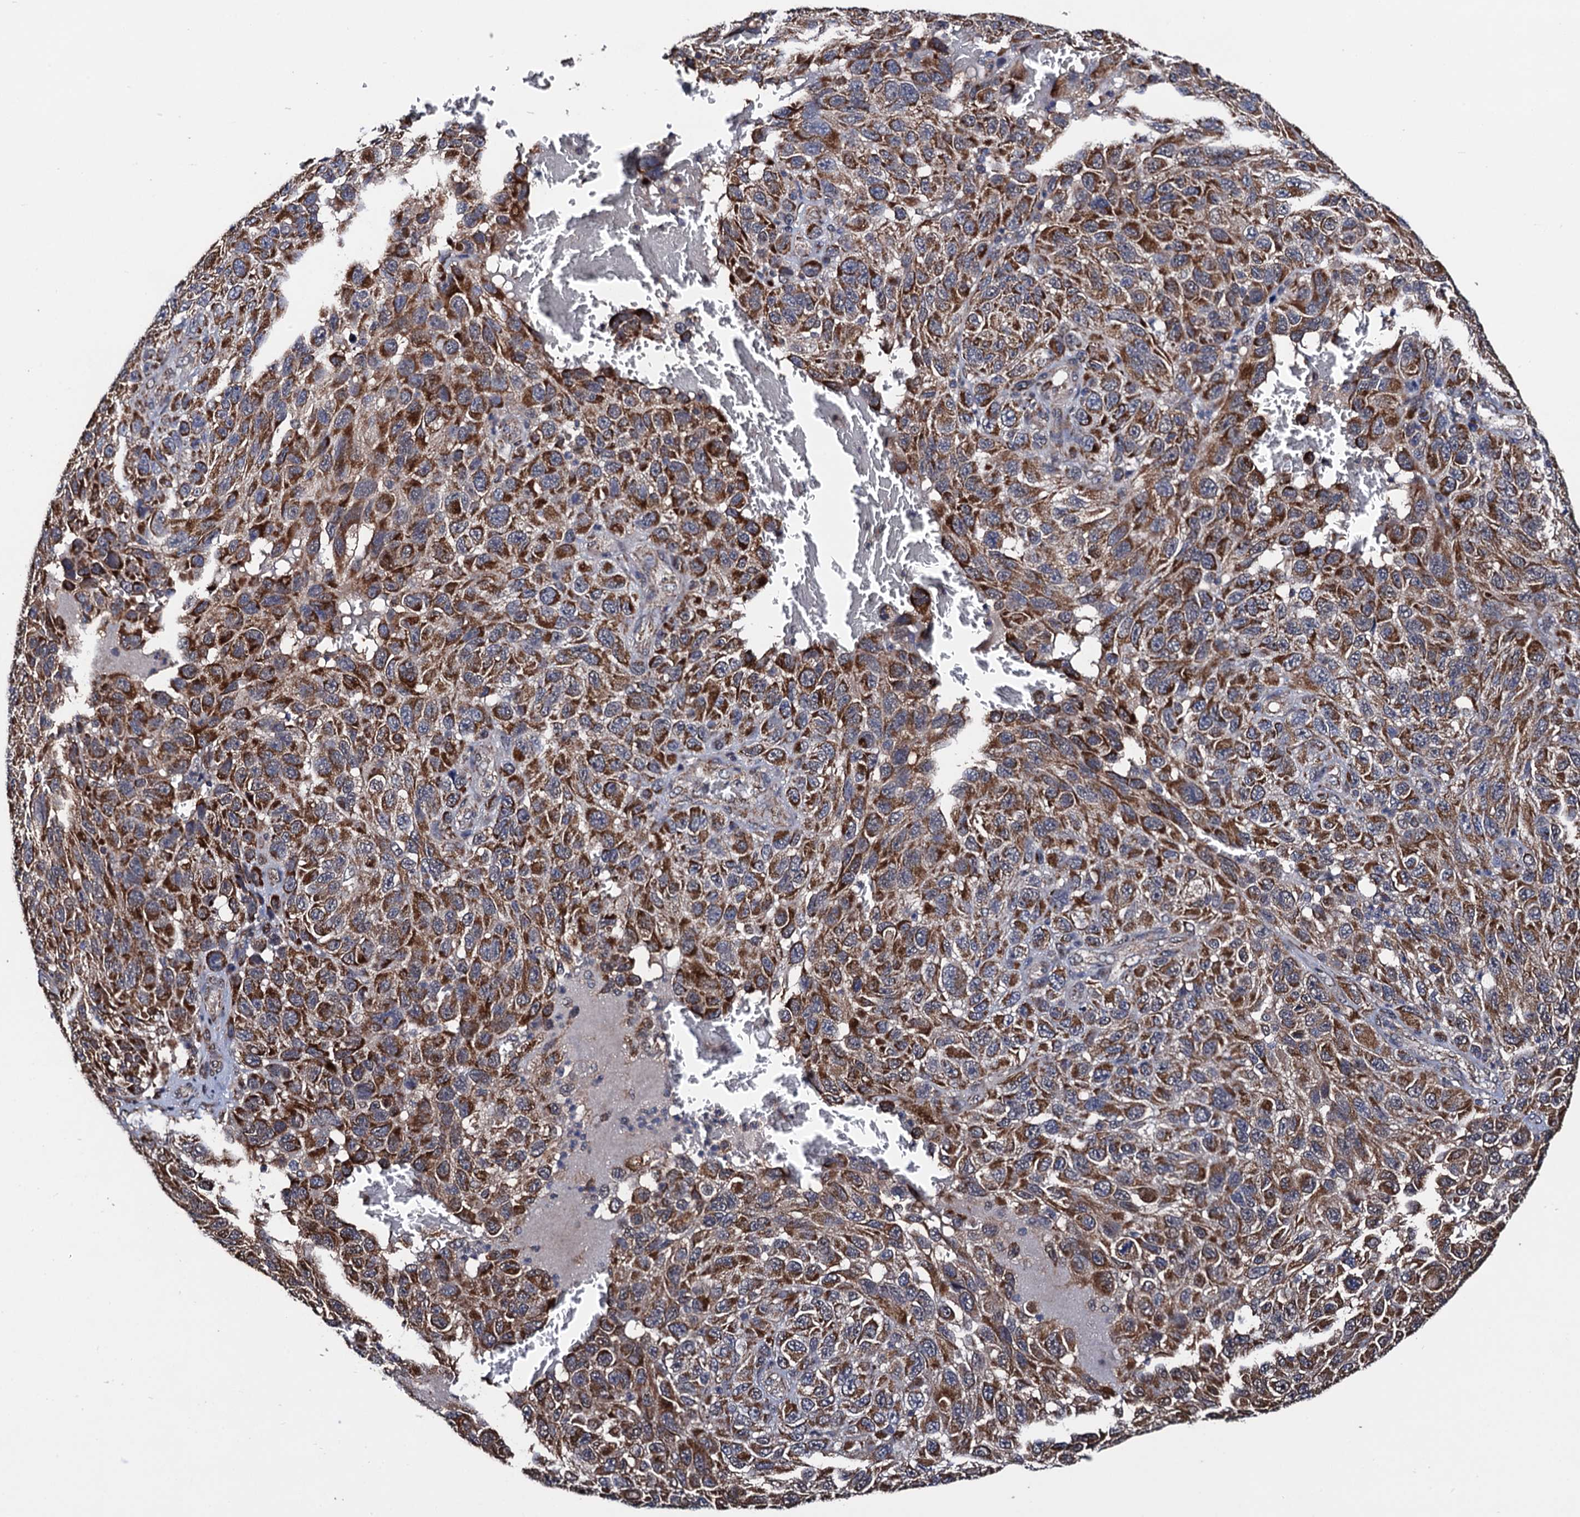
{"staining": {"intensity": "strong", "quantity": ">75%", "location": "cytoplasmic/membranous"}, "tissue": "melanoma", "cell_type": "Tumor cells", "image_type": "cancer", "snomed": [{"axis": "morphology", "description": "Normal tissue, NOS"}, {"axis": "morphology", "description": "Malignant melanoma, NOS"}, {"axis": "topography", "description": "Skin"}], "caption": "Protein analysis of malignant melanoma tissue exhibits strong cytoplasmic/membranous expression in about >75% of tumor cells.", "gene": "PTCD3", "patient": {"sex": "female", "age": 96}}